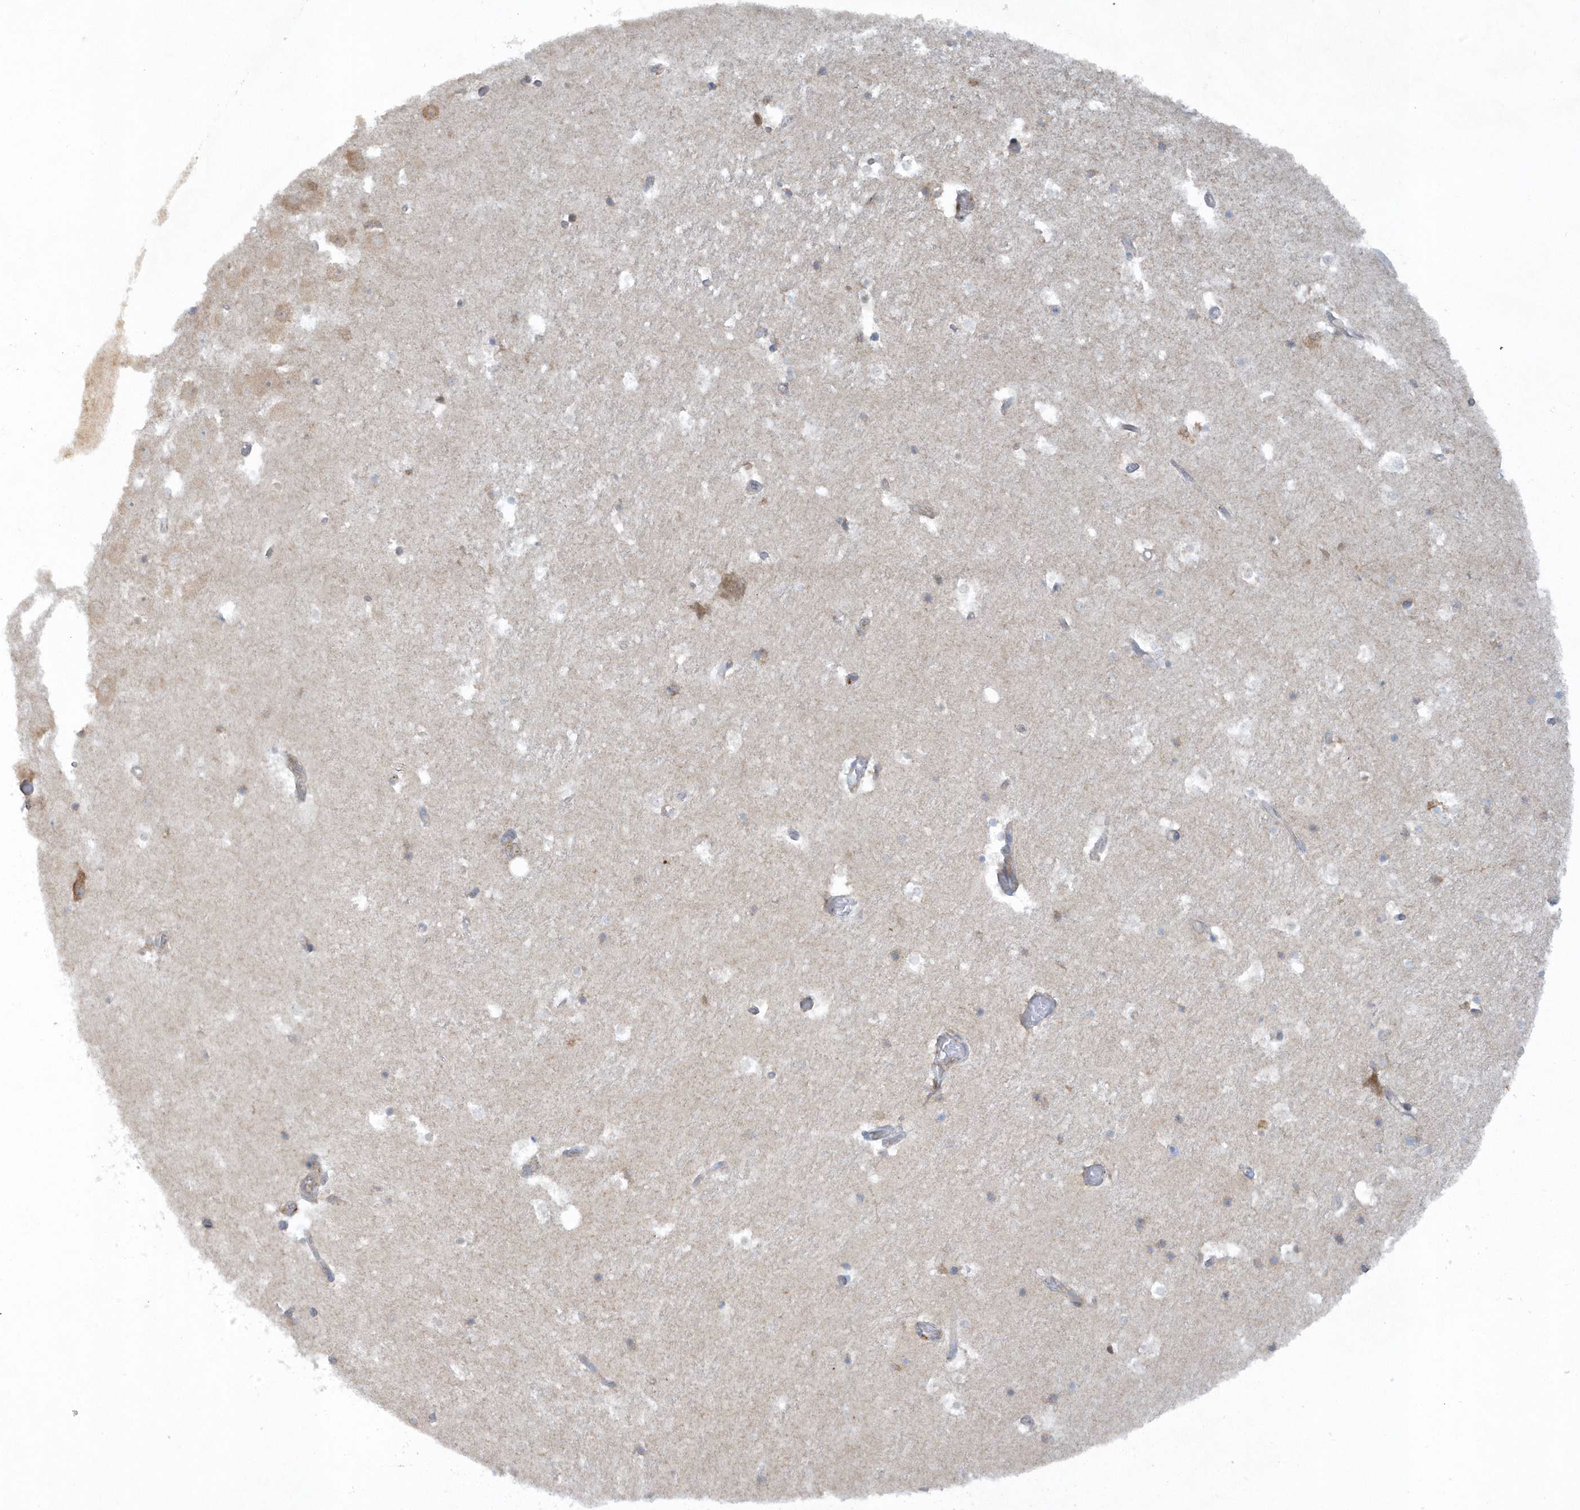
{"staining": {"intensity": "weak", "quantity": "25%-75%", "location": "cytoplasmic/membranous"}, "tissue": "hippocampus", "cell_type": "Glial cells", "image_type": "normal", "snomed": [{"axis": "morphology", "description": "Normal tissue, NOS"}, {"axis": "topography", "description": "Hippocampus"}], "caption": "Weak cytoplasmic/membranous expression for a protein is appreciated in approximately 25%-75% of glial cells of unremarkable hippocampus using IHC.", "gene": "CNOT10", "patient": {"sex": "female", "age": 52}}